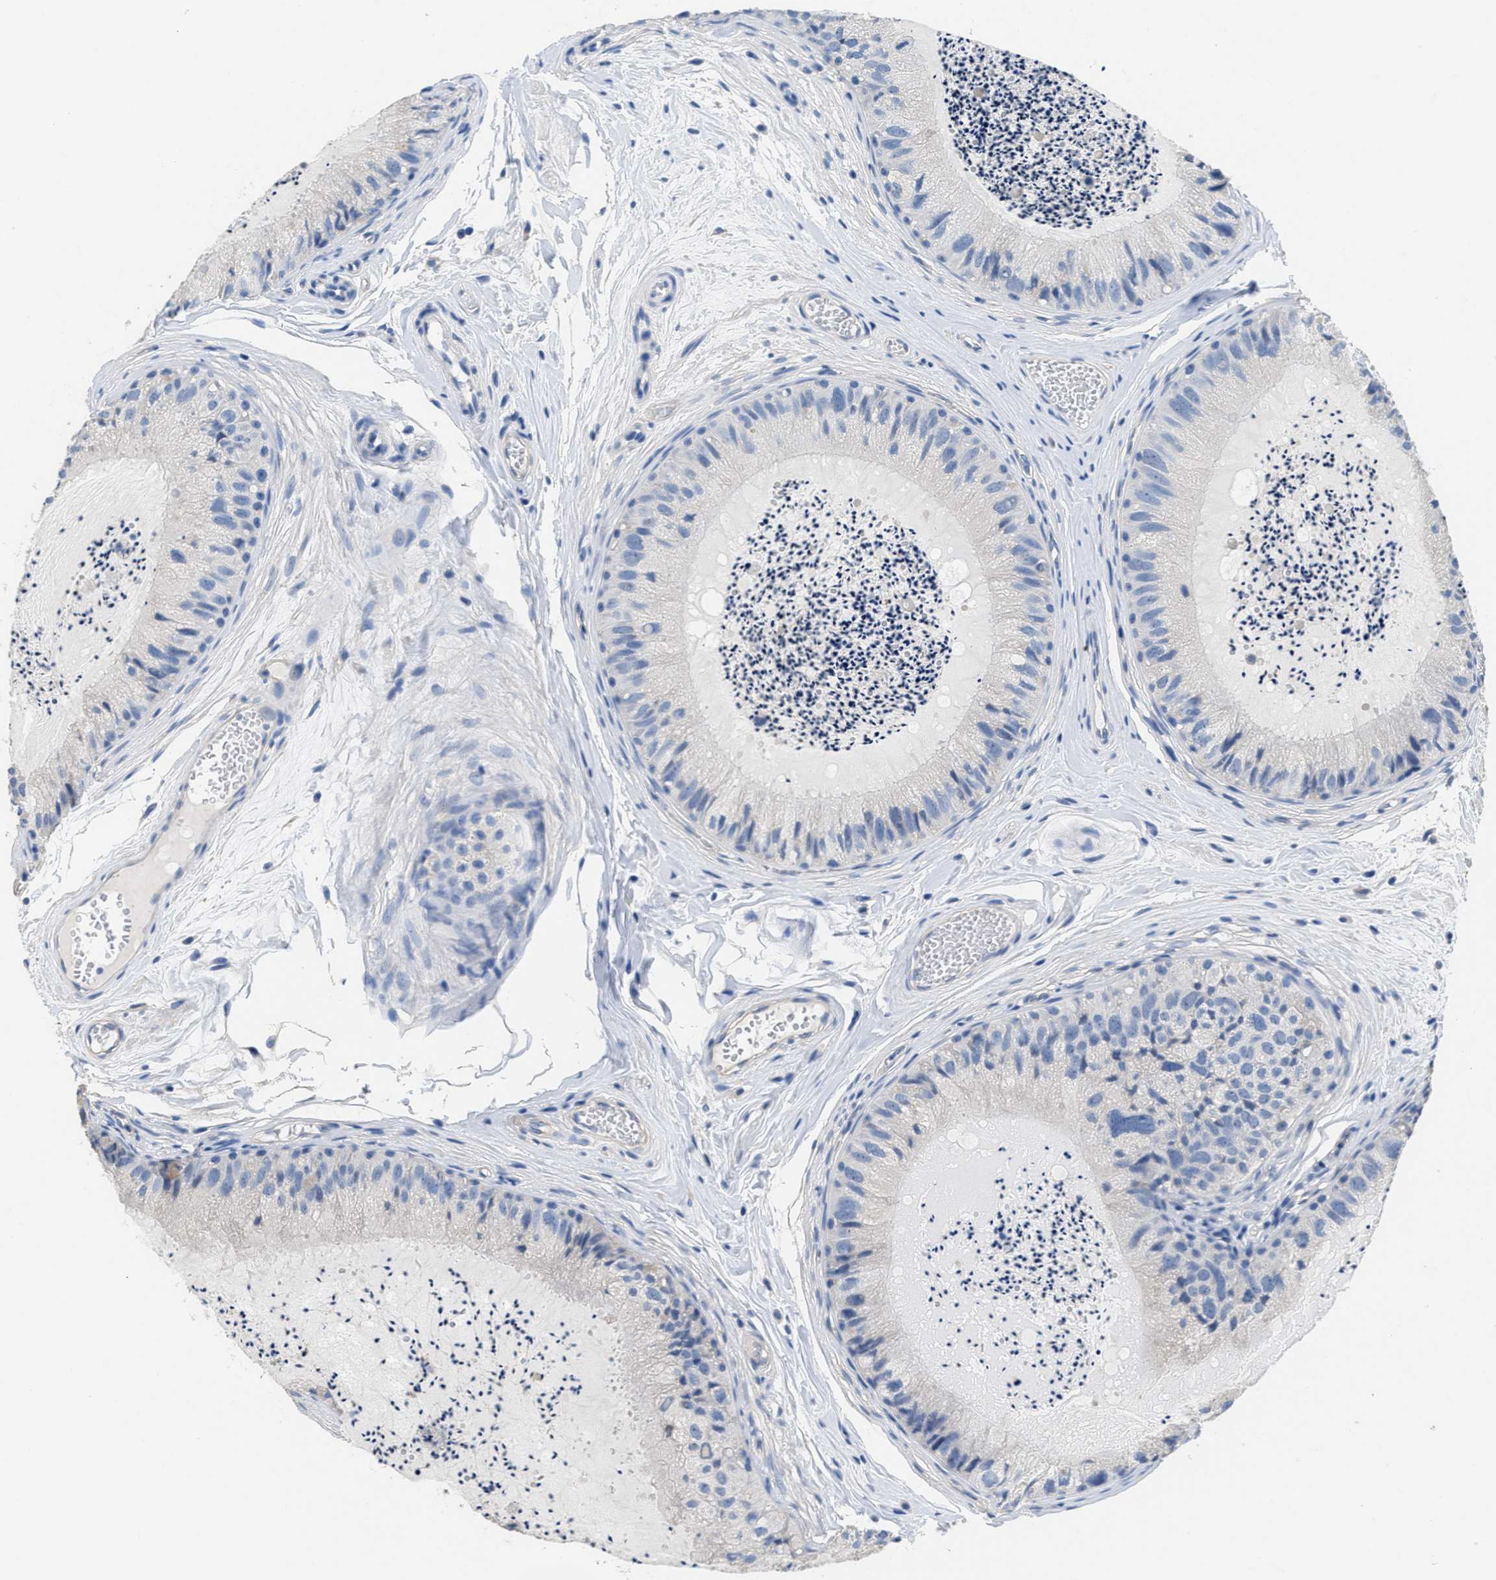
{"staining": {"intensity": "negative", "quantity": "none", "location": "none"}, "tissue": "epididymis", "cell_type": "Glandular cells", "image_type": "normal", "snomed": [{"axis": "morphology", "description": "Normal tissue, NOS"}, {"axis": "topography", "description": "Epididymis"}], "caption": "IHC photomicrograph of normal epididymis: human epididymis stained with DAB (3,3'-diaminobenzidine) demonstrates no significant protein positivity in glandular cells.", "gene": "CA9", "patient": {"sex": "male", "age": 31}}